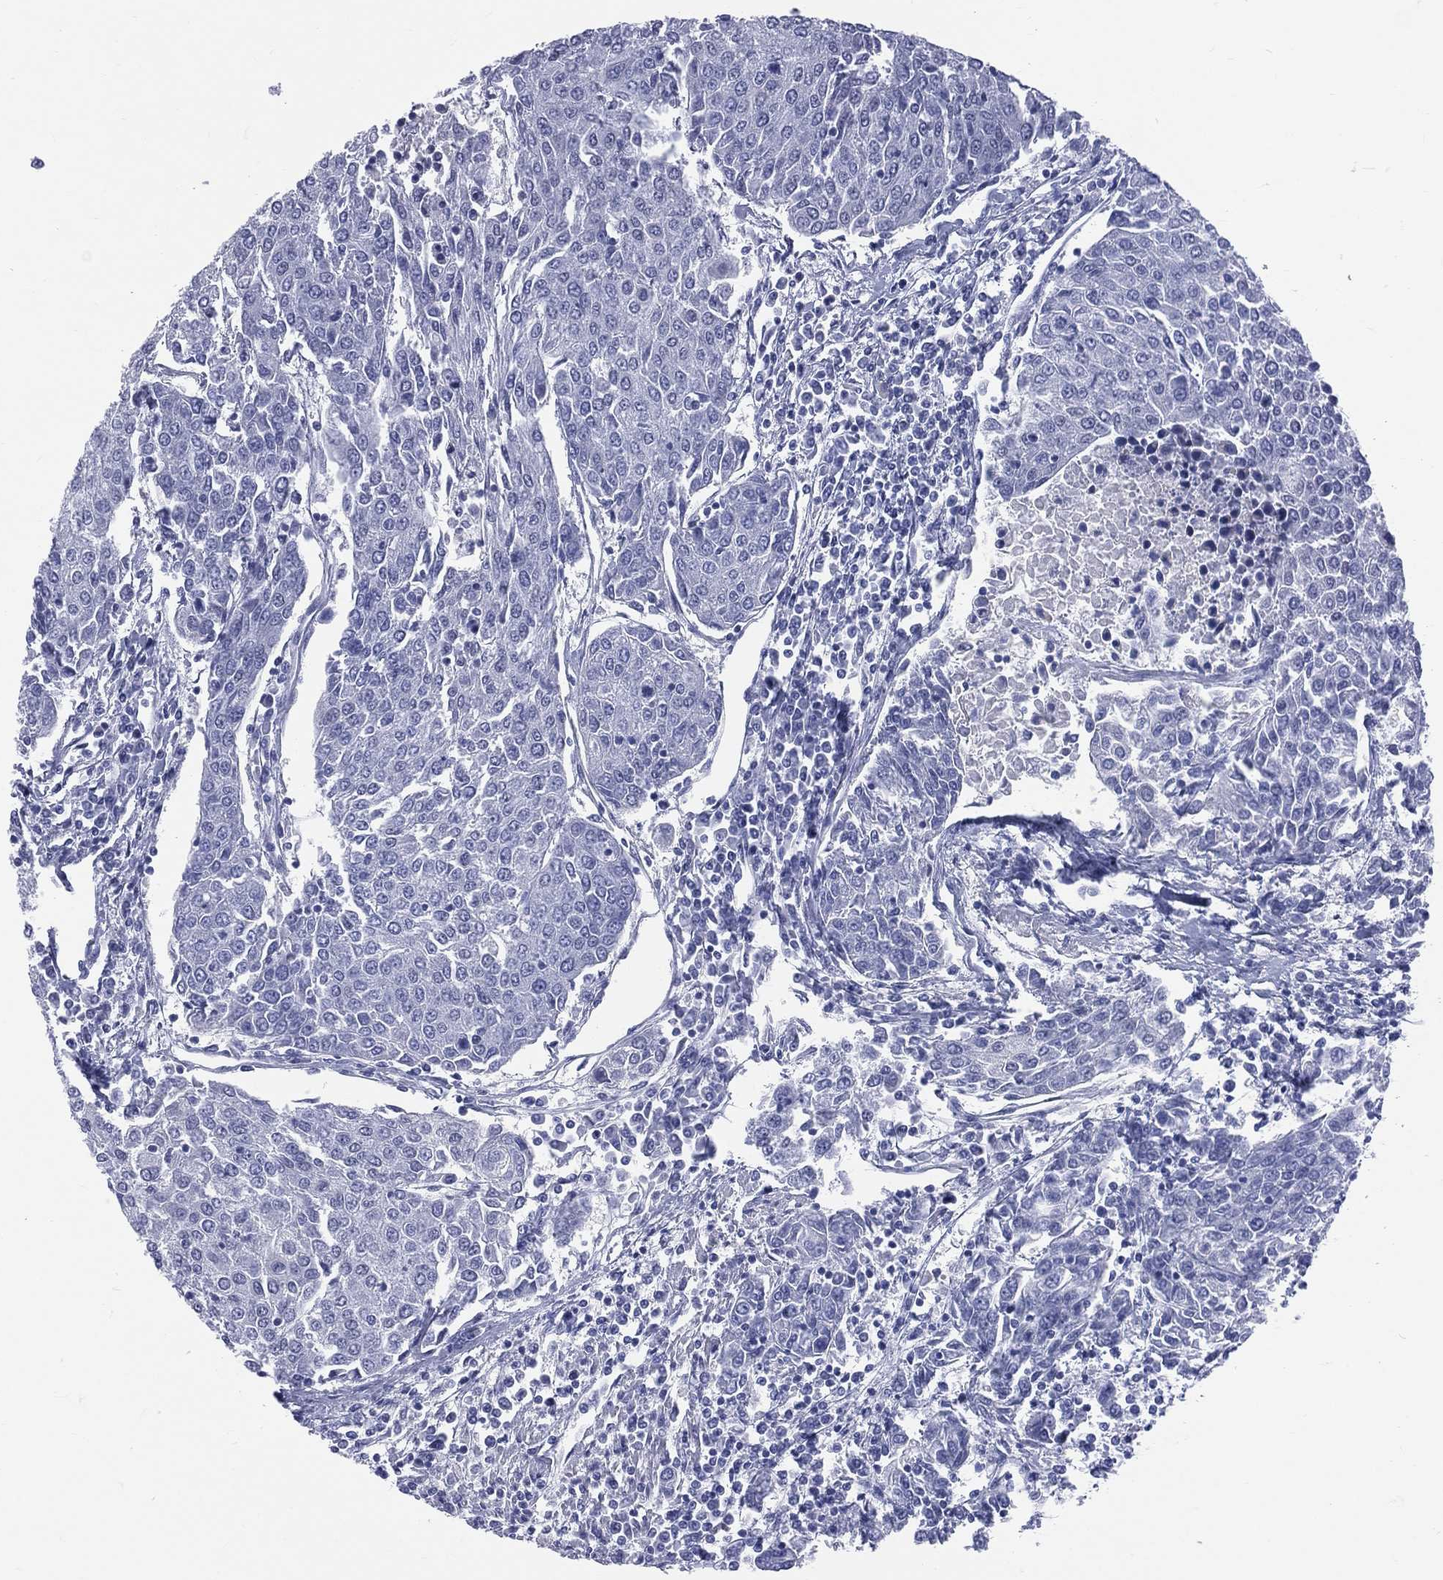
{"staining": {"intensity": "negative", "quantity": "none", "location": "none"}, "tissue": "urothelial cancer", "cell_type": "Tumor cells", "image_type": "cancer", "snomed": [{"axis": "morphology", "description": "Urothelial carcinoma, High grade"}, {"axis": "topography", "description": "Urinary bladder"}], "caption": "Immunohistochemical staining of urothelial cancer shows no significant positivity in tumor cells.", "gene": "MLLT10", "patient": {"sex": "female", "age": 85}}